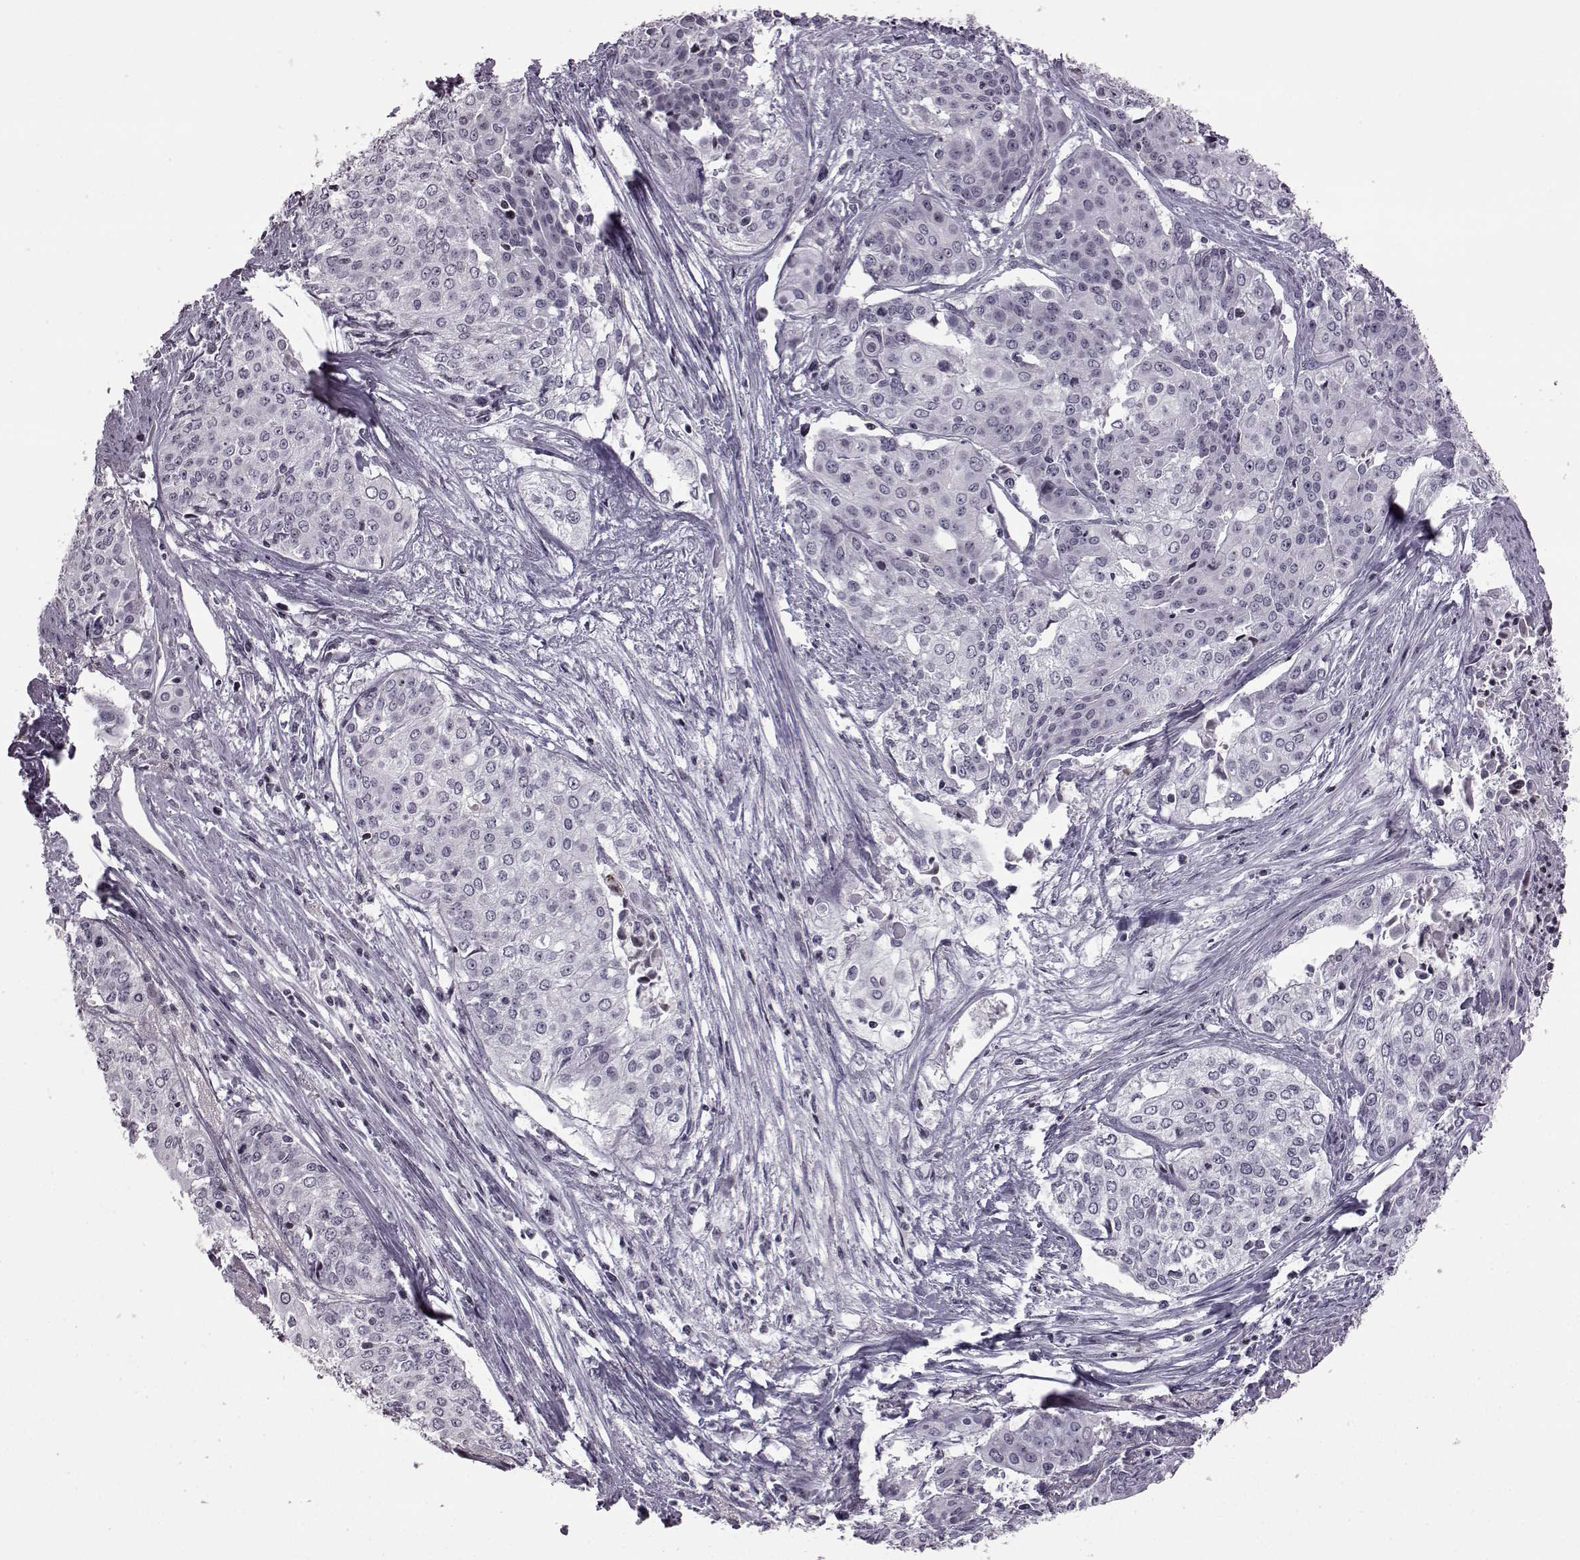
{"staining": {"intensity": "negative", "quantity": "none", "location": "none"}, "tissue": "cervical cancer", "cell_type": "Tumor cells", "image_type": "cancer", "snomed": [{"axis": "morphology", "description": "Squamous cell carcinoma, NOS"}, {"axis": "topography", "description": "Cervix"}], "caption": "Tumor cells show no significant staining in cervical squamous cell carcinoma. The staining was performed using DAB to visualize the protein expression in brown, while the nuclei were stained in blue with hematoxylin (Magnification: 20x).", "gene": "GAL", "patient": {"sex": "female", "age": 39}}